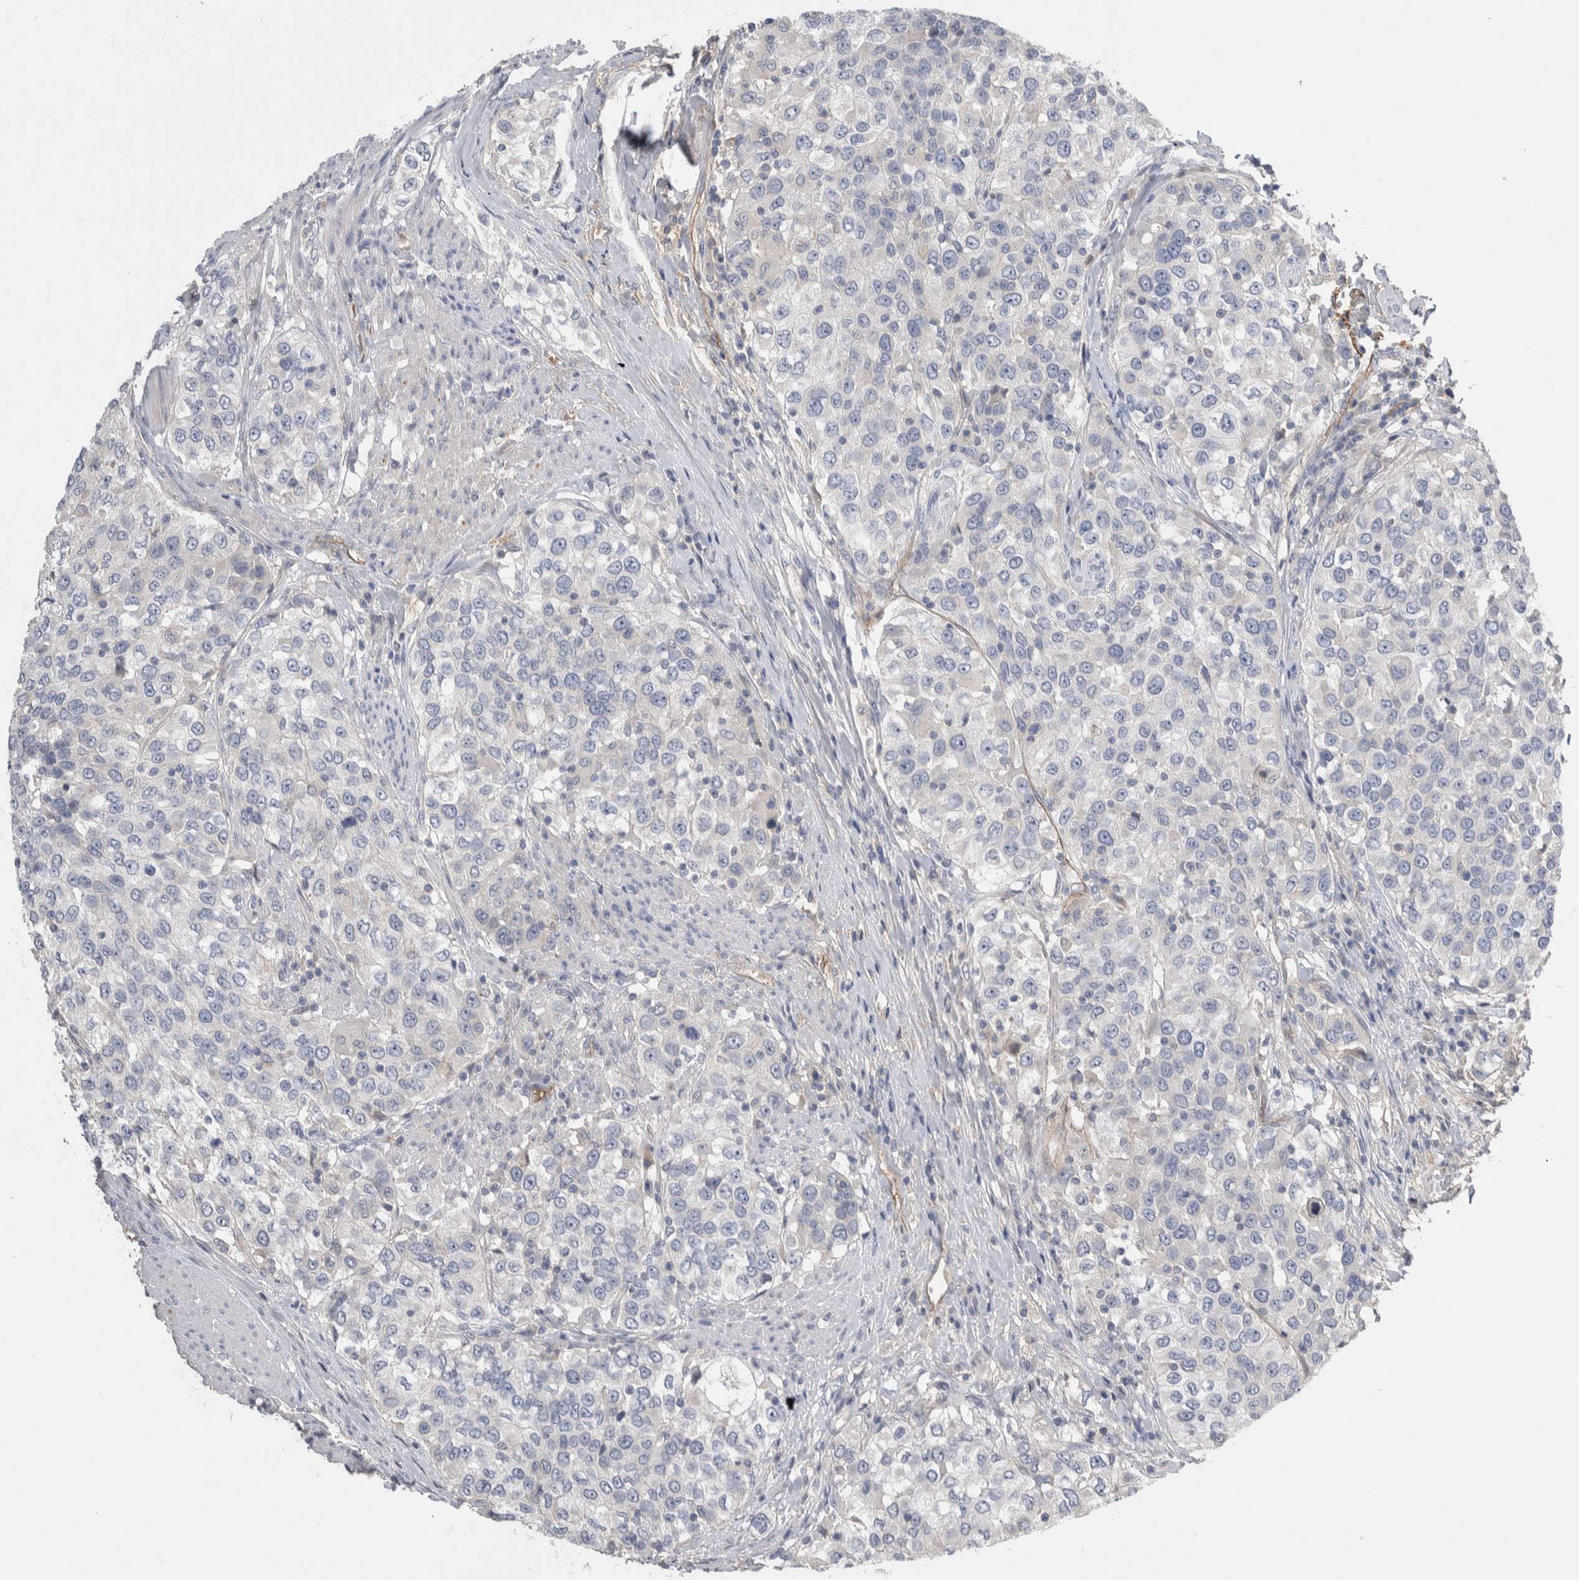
{"staining": {"intensity": "negative", "quantity": "none", "location": "none"}, "tissue": "urothelial cancer", "cell_type": "Tumor cells", "image_type": "cancer", "snomed": [{"axis": "morphology", "description": "Urothelial carcinoma, High grade"}, {"axis": "topography", "description": "Urinary bladder"}], "caption": "DAB (3,3'-diaminobenzidine) immunohistochemical staining of human urothelial cancer reveals no significant positivity in tumor cells. Brightfield microscopy of immunohistochemistry stained with DAB (3,3'-diaminobenzidine) (brown) and hematoxylin (blue), captured at high magnification.", "gene": "CEP131", "patient": {"sex": "female", "age": 80}}